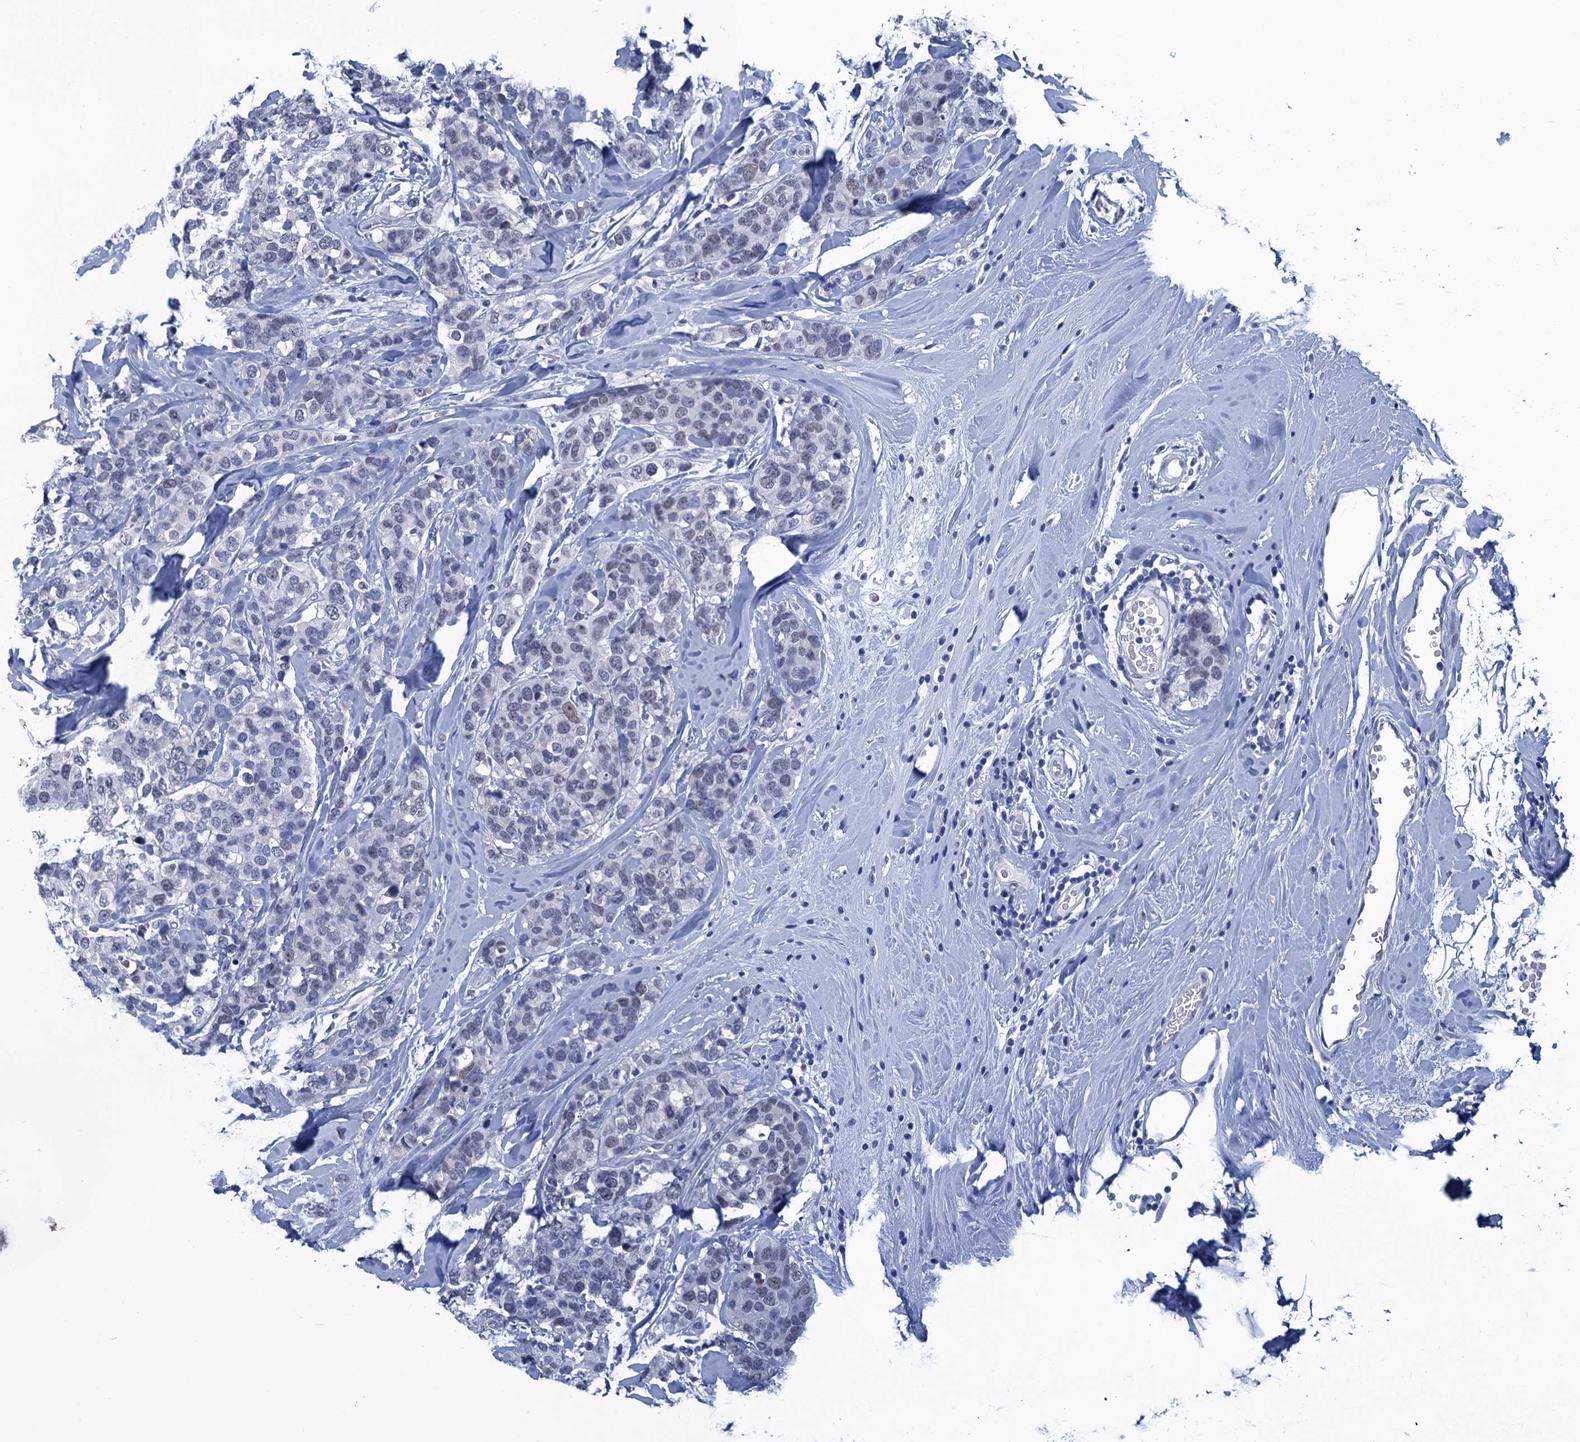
{"staining": {"intensity": "negative", "quantity": "none", "location": "none"}, "tissue": "breast cancer", "cell_type": "Tumor cells", "image_type": "cancer", "snomed": [{"axis": "morphology", "description": "Lobular carcinoma"}, {"axis": "topography", "description": "Breast"}], "caption": "This is an IHC photomicrograph of human breast cancer (lobular carcinoma). There is no expression in tumor cells.", "gene": "GINS3", "patient": {"sex": "female", "age": 59}}